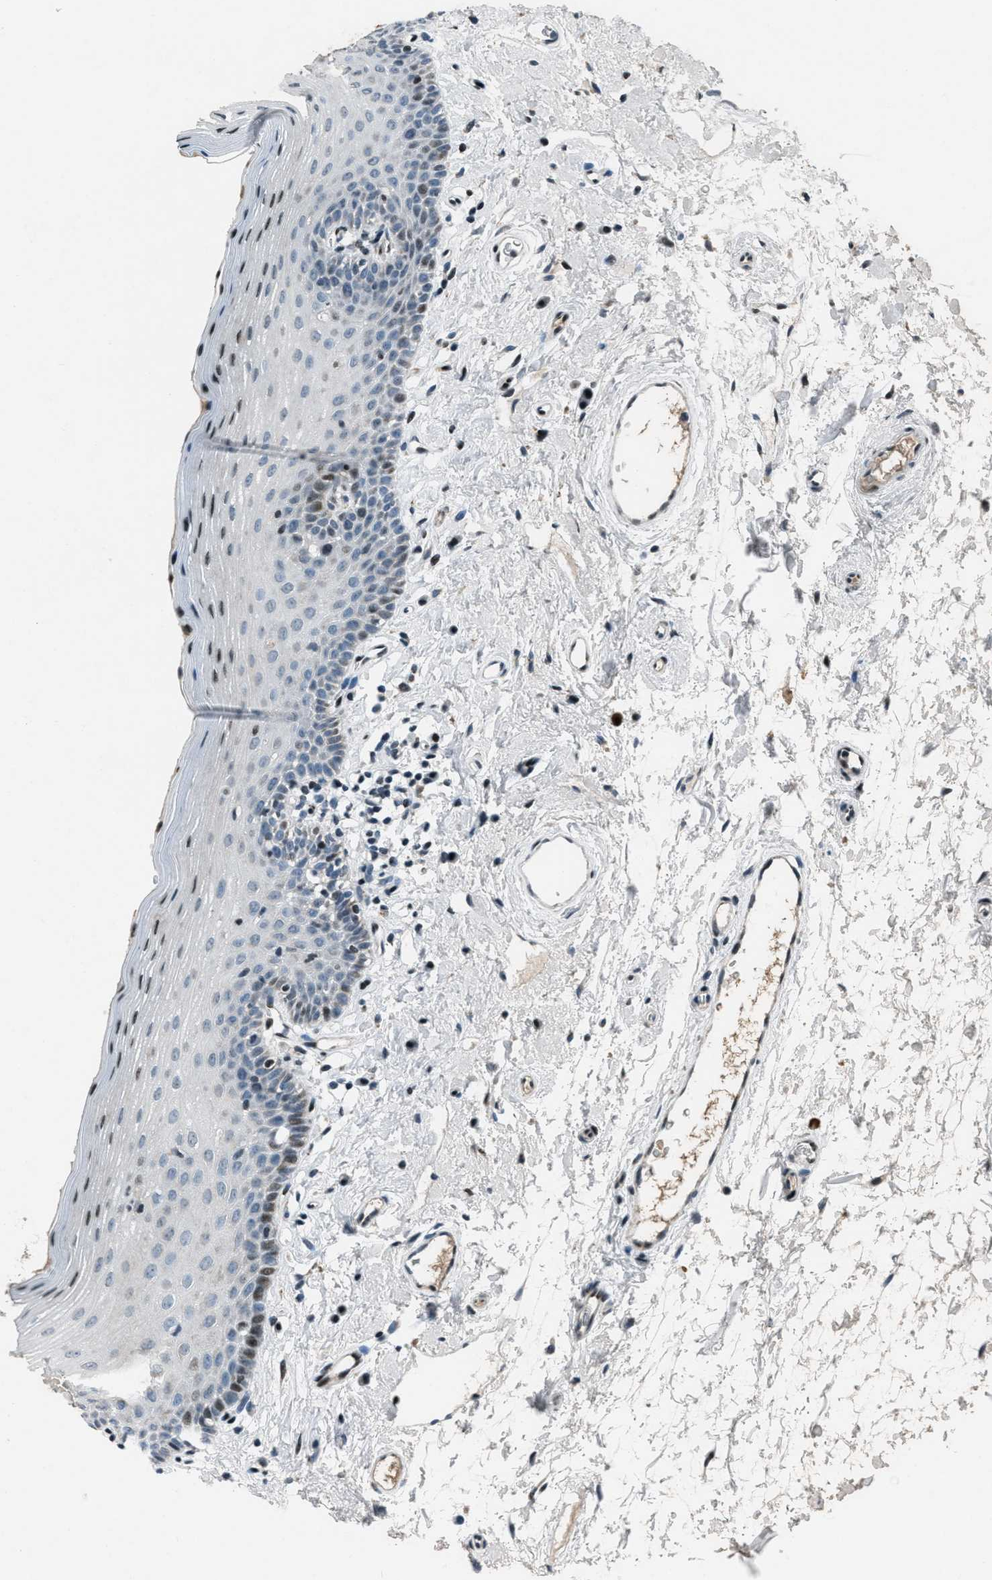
{"staining": {"intensity": "strong", "quantity": "<25%", "location": "nuclear"}, "tissue": "oral mucosa", "cell_type": "Squamous epithelial cells", "image_type": "normal", "snomed": [{"axis": "morphology", "description": "Normal tissue, NOS"}, {"axis": "topography", "description": "Oral tissue"}], "caption": "An immunohistochemistry micrograph of unremarkable tissue is shown. Protein staining in brown shows strong nuclear positivity in oral mucosa within squamous epithelial cells.", "gene": "GPC6", "patient": {"sex": "male", "age": 66}}